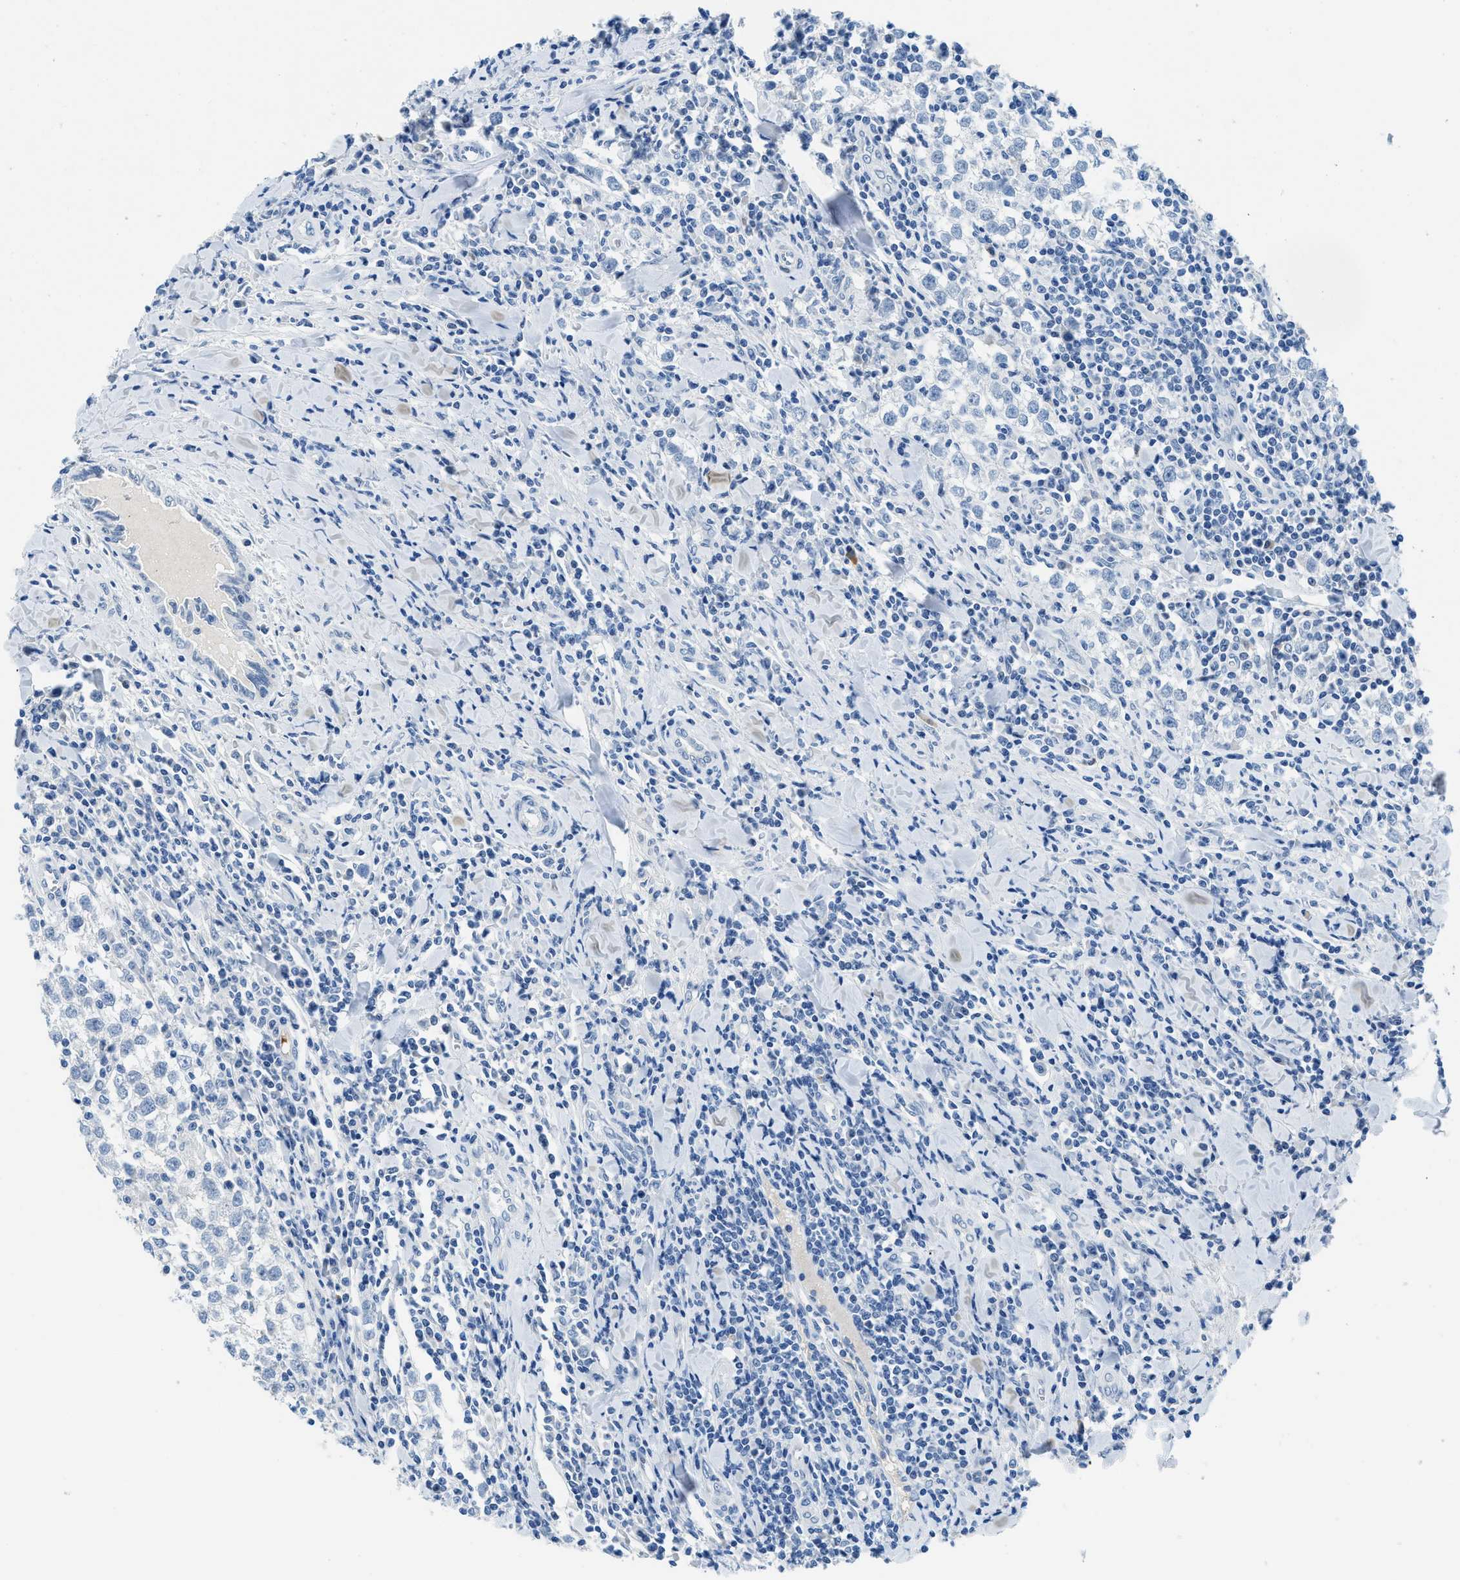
{"staining": {"intensity": "negative", "quantity": "none", "location": "none"}, "tissue": "testis cancer", "cell_type": "Tumor cells", "image_type": "cancer", "snomed": [{"axis": "morphology", "description": "Seminoma, NOS"}, {"axis": "morphology", "description": "Carcinoma, Embryonal, NOS"}, {"axis": "topography", "description": "Testis"}], "caption": "Tumor cells show no significant expression in testis embryonal carcinoma.", "gene": "MBL2", "patient": {"sex": "male", "age": 36}}